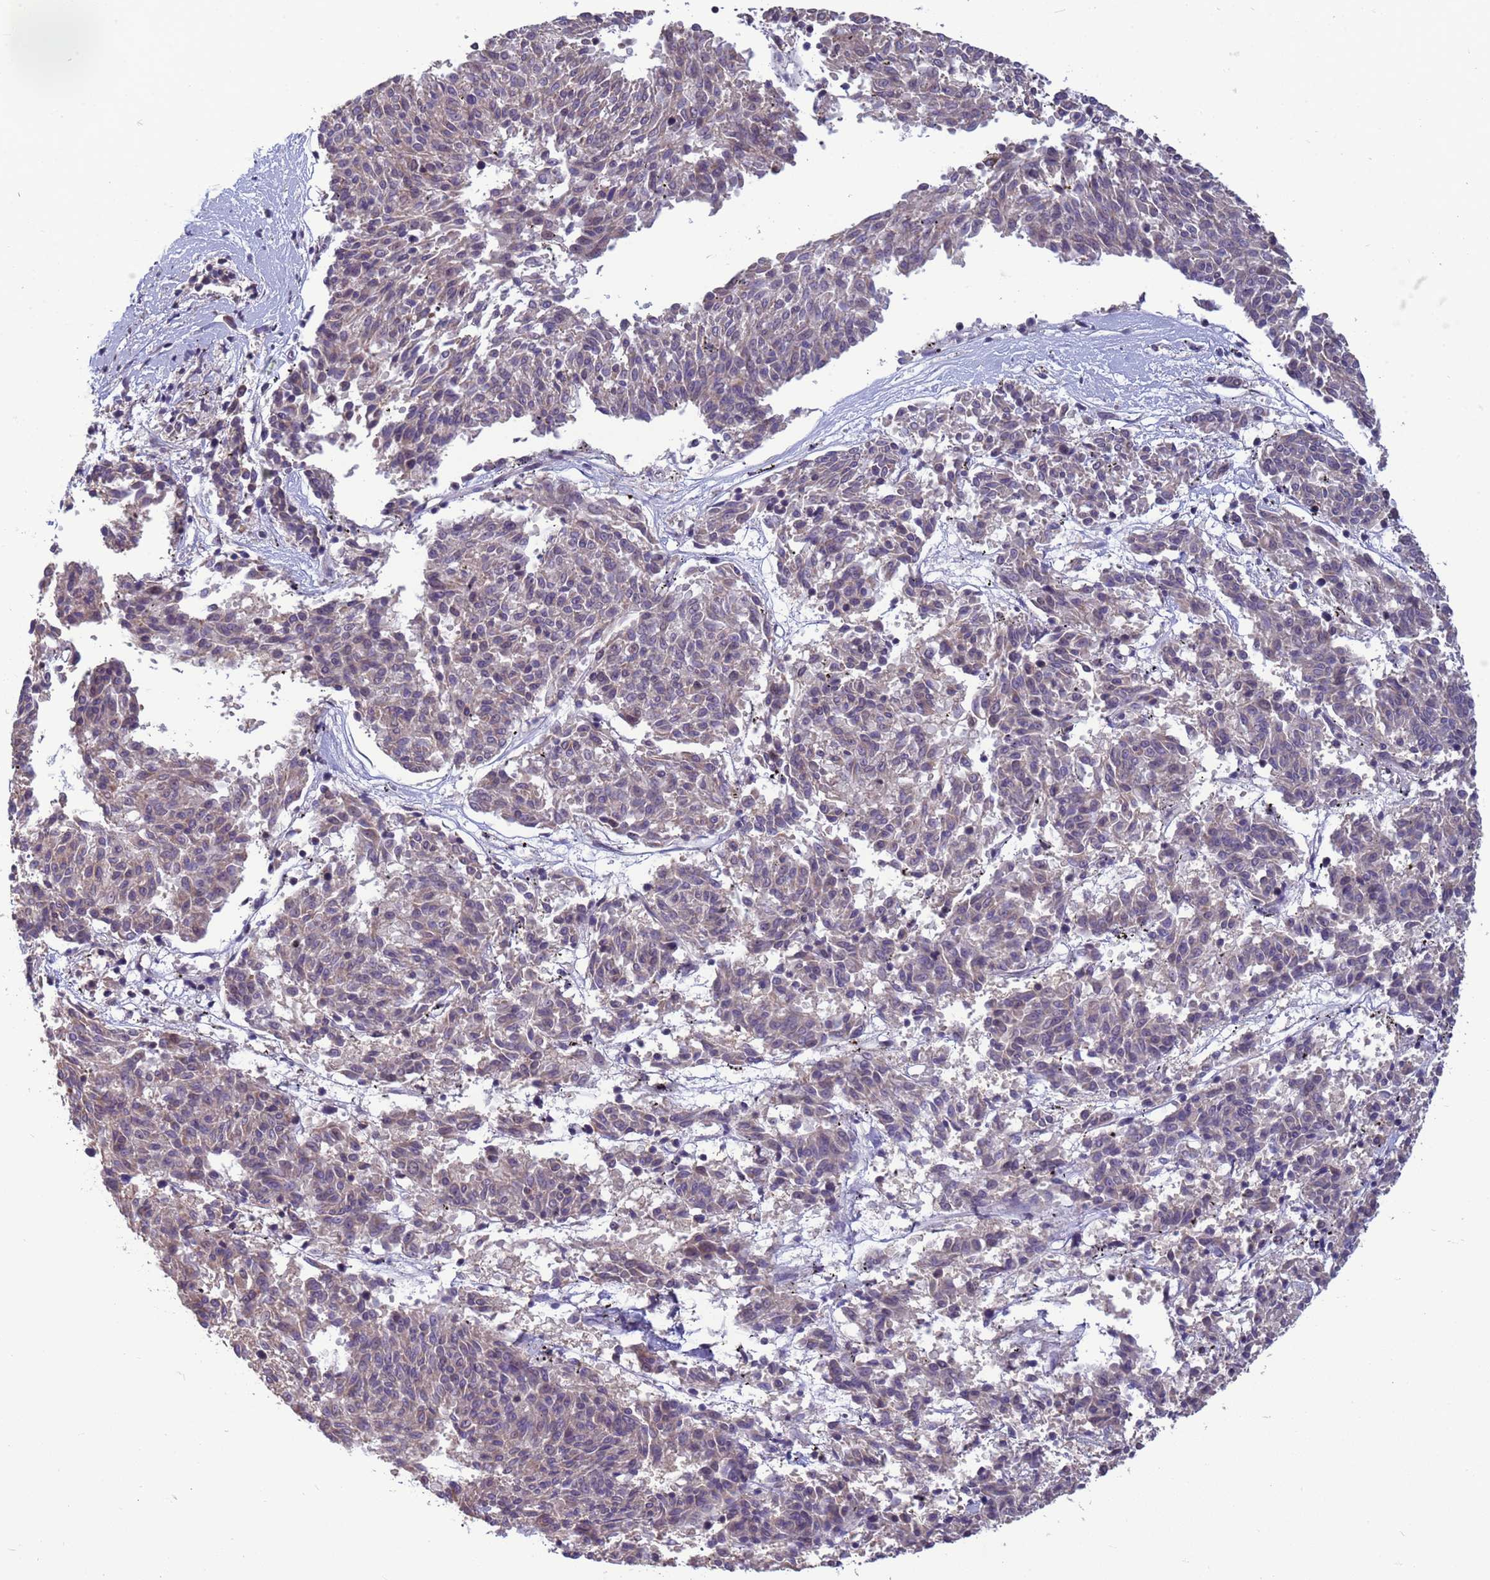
{"staining": {"intensity": "weak", "quantity": "<25%", "location": "cytoplasmic/membranous"}, "tissue": "melanoma", "cell_type": "Tumor cells", "image_type": "cancer", "snomed": [{"axis": "morphology", "description": "Malignant melanoma, NOS"}, {"axis": "topography", "description": "Skin"}], "caption": "This photomicrograph is of melanoma stained with immunohistochemistry to label a protein in brown with the nuclei are counter-stained blue. There is no positivity in tumor cells.", "gene": "NSL1", "patient": {"sex": "female", "age": 72}}